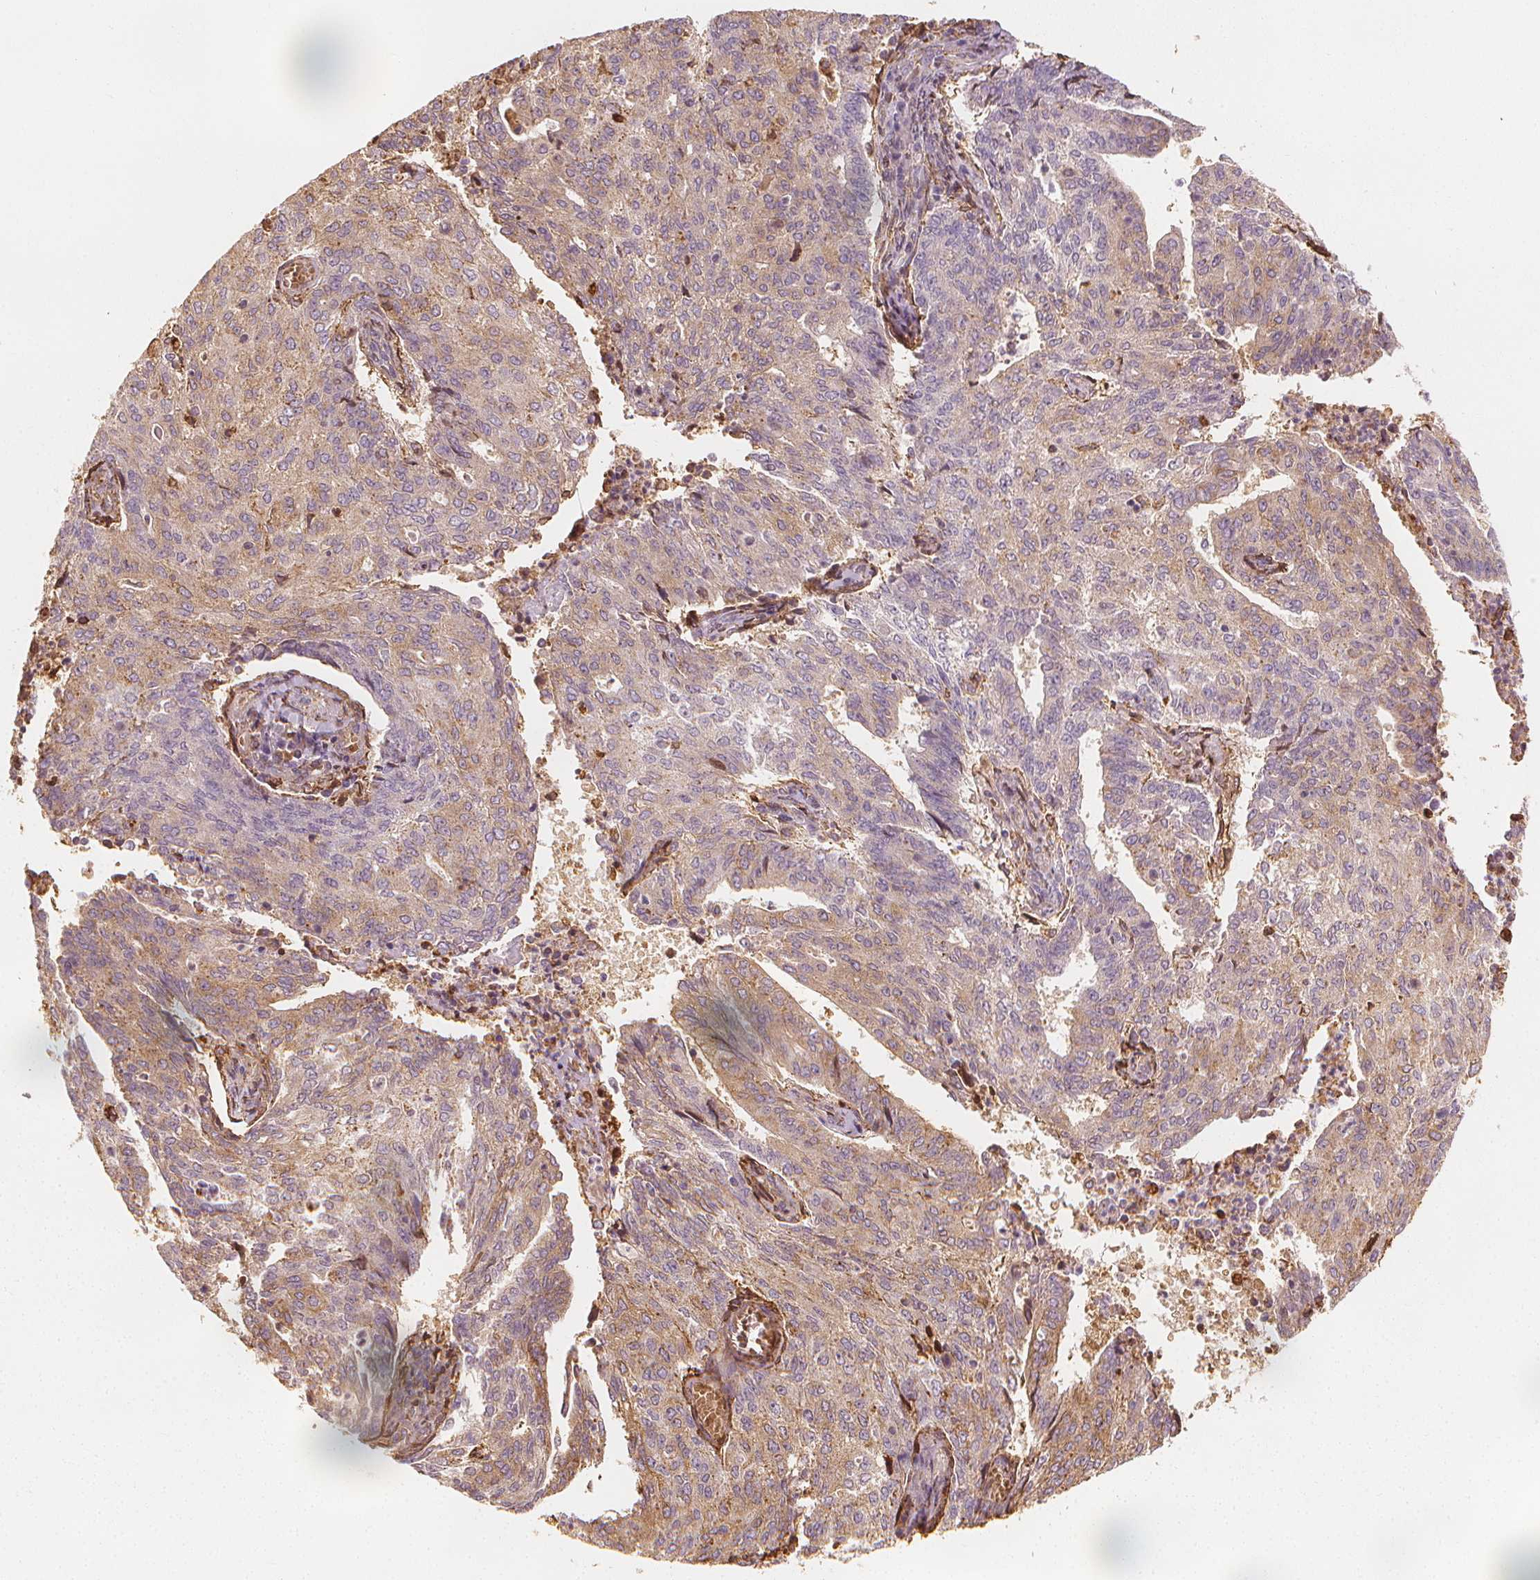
{"staining": {"intensity": "weak", "quantity": "25%-75%", "location": "cytoplasmic/membranous"}, "tissue": "endometrial cancer", "cell_type": "Tumor cells", "image_type": "cancer", "snomed": [{"axis": "morphology", "description": "Adenocarcinoma, NOS"}, {"axis": "topography", "description": "Endometrium"}], "caption": "Endometrial adenocarcinoma tissue shows weak cytoplasmic/membranous positivity in approximately 25%-75% of tumor cells", "gene": "ARHGAP26", "patient": {"sex": "female", "age": 82}}